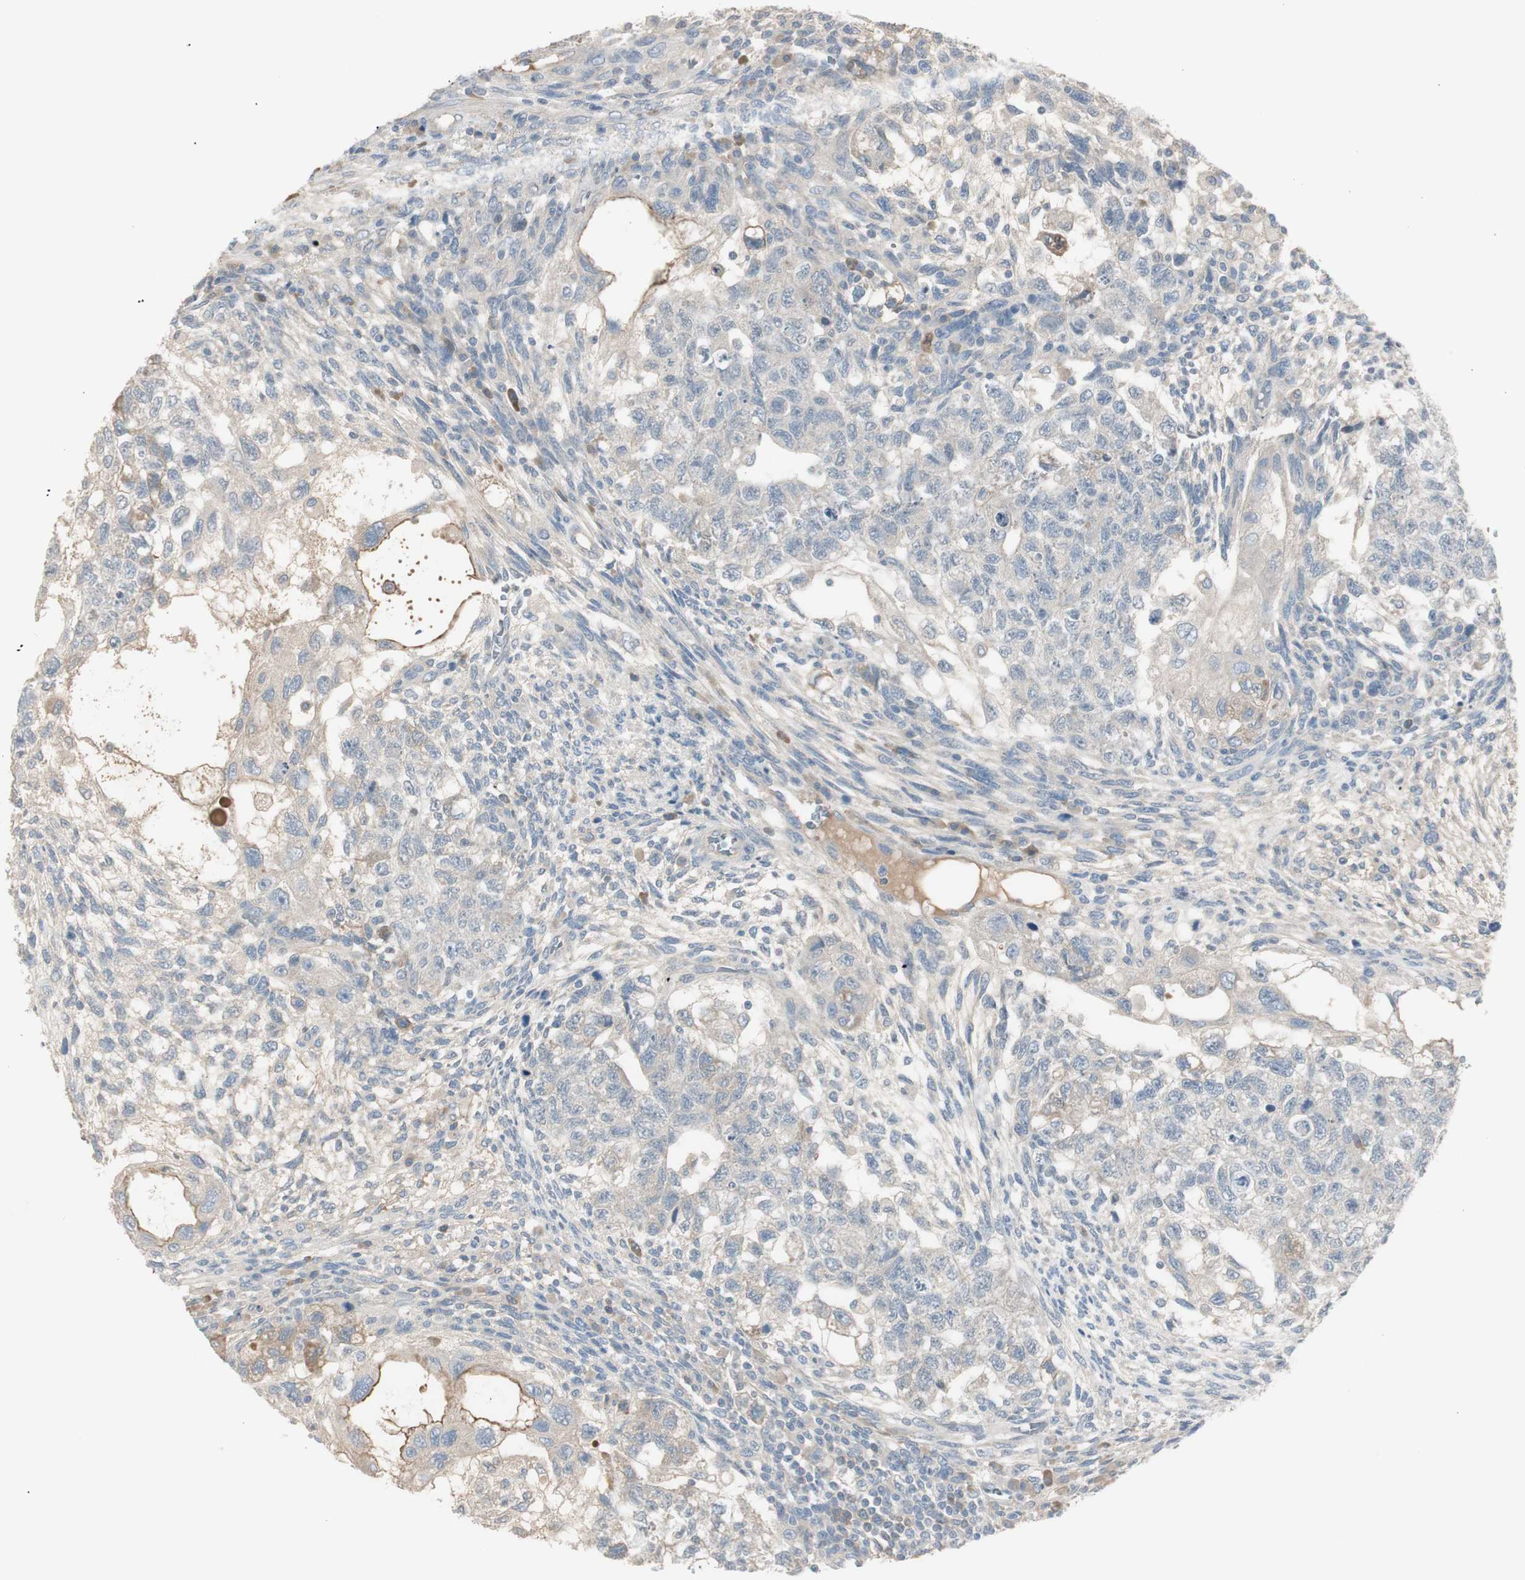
{"staining": {"intensity": "weak", "quantity": "25%-75%", "location": "cytoplasmic/membranous"}, "tissue": "testis cancer", "cell_type": "Tumor cells", "image_type": "cancer", "snomed": [{"axis": "morphology", "description": "Normal tissue, NOS"}, {"axis": "morphology", "description": "Carcinoma, Embryonal, NOS"}, {"axis": "topography", "description": "Testis"}], "caption": "Immunohistochemical staining of embryonal carcinoma (testis) displays low levels of weak cytoplasmic/membranous protein positivity in about 25%-75% of tumor cells.", "gene": "MAPRE3", "patient": {"sex": "male", "age": 36}}